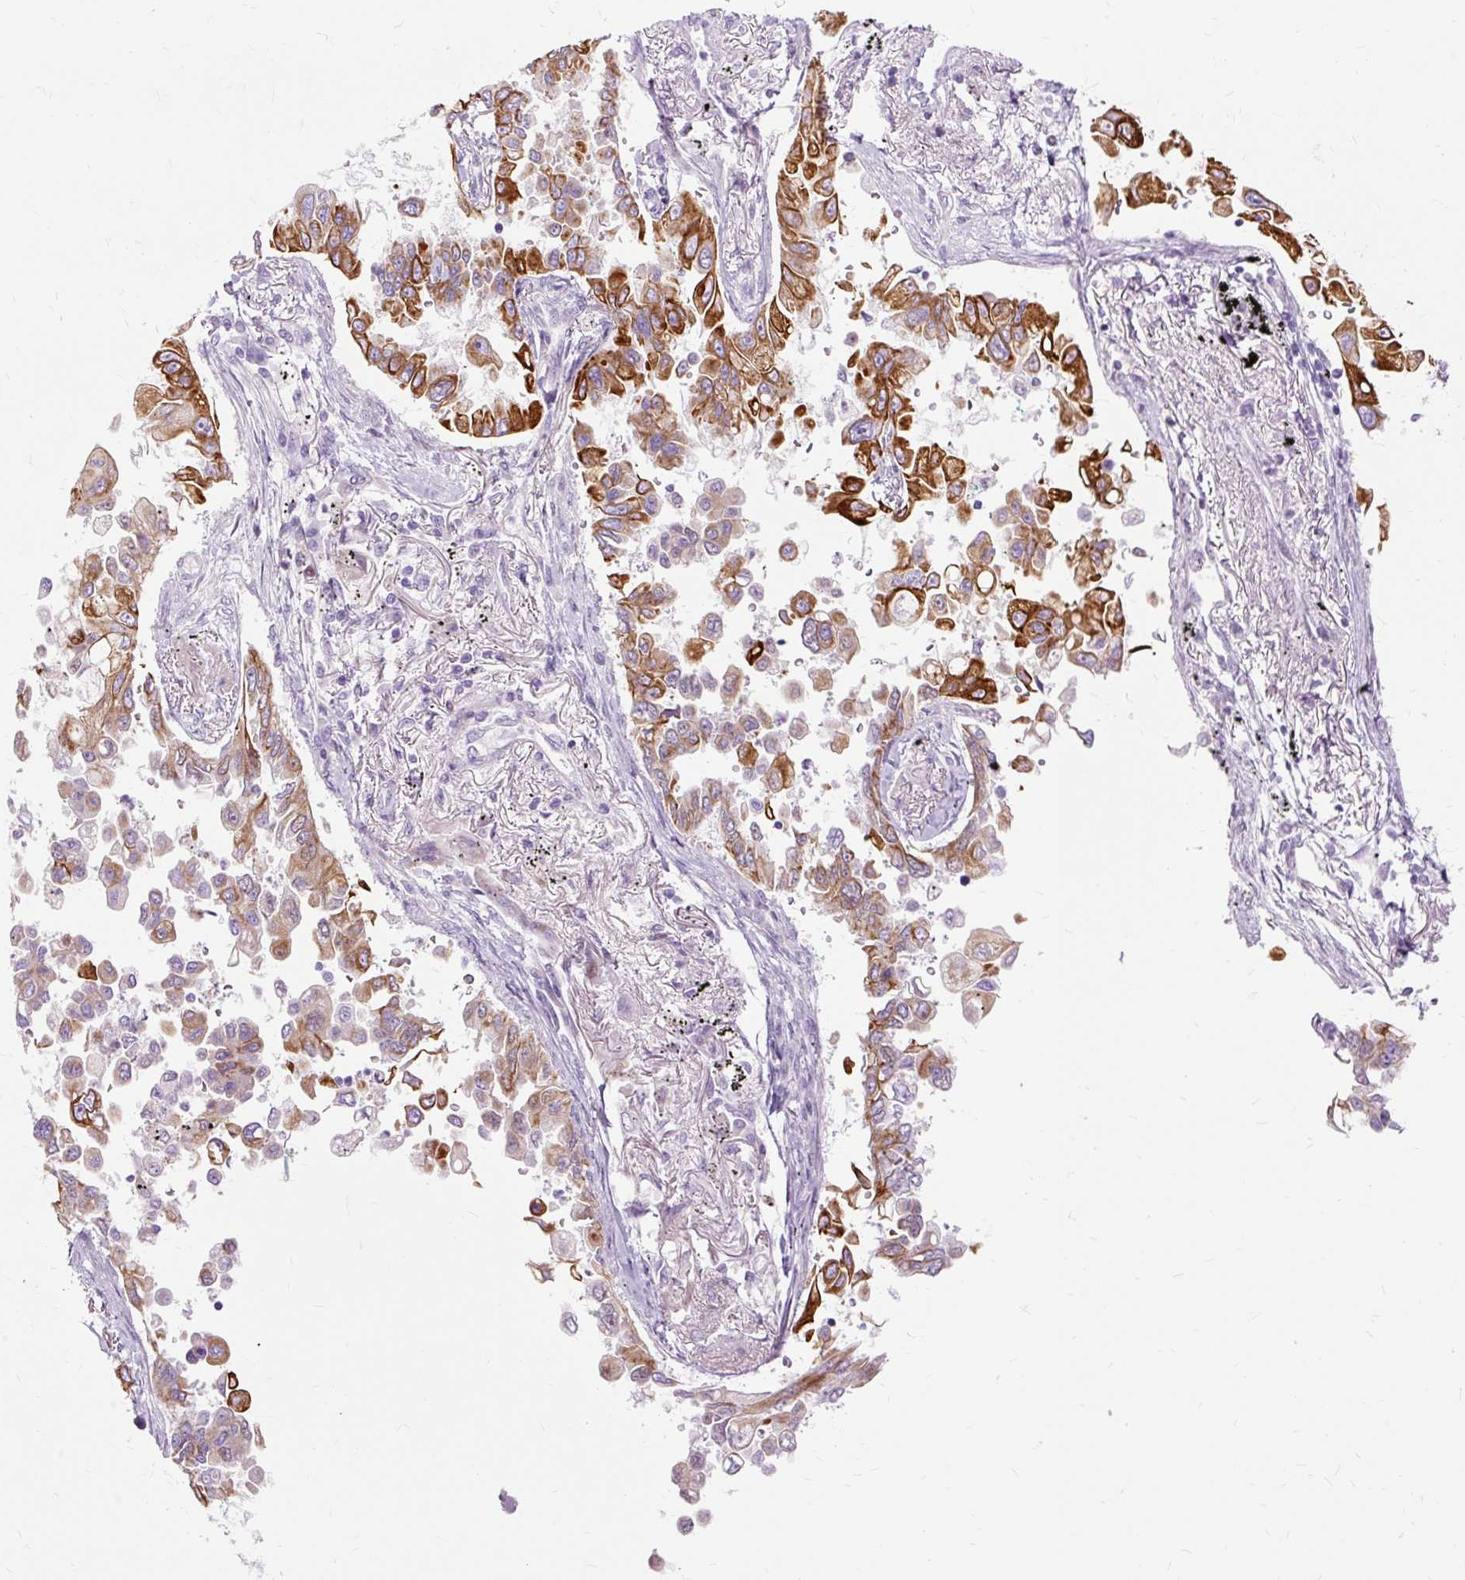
{"staining": {"intensity": "strong", "quantity": ">75%", "location": "cytoplasmic/membranous"}, "tissue": "lung cancer", "cell_type": "Tumor cells", "image_type": "cancer", "snomed": [{"axis": "morphology", "description": "Adenocarcinoma, NOS"}, {"axis": "topography", "description": "Lung"}], "caption": "Lung cancer stained with DAB immunohistochemistry (IHC) reveals high levels of strong cytoplasmic/membranous positivity in approximately >75% of tumor cells. The staining is performed using DAB brown chromogen to label protein expression. The nuclei are counter-stained blue using hematoxylin.", "gene": "DCTN4", "patient": {"sex": "female", "age": 67}}